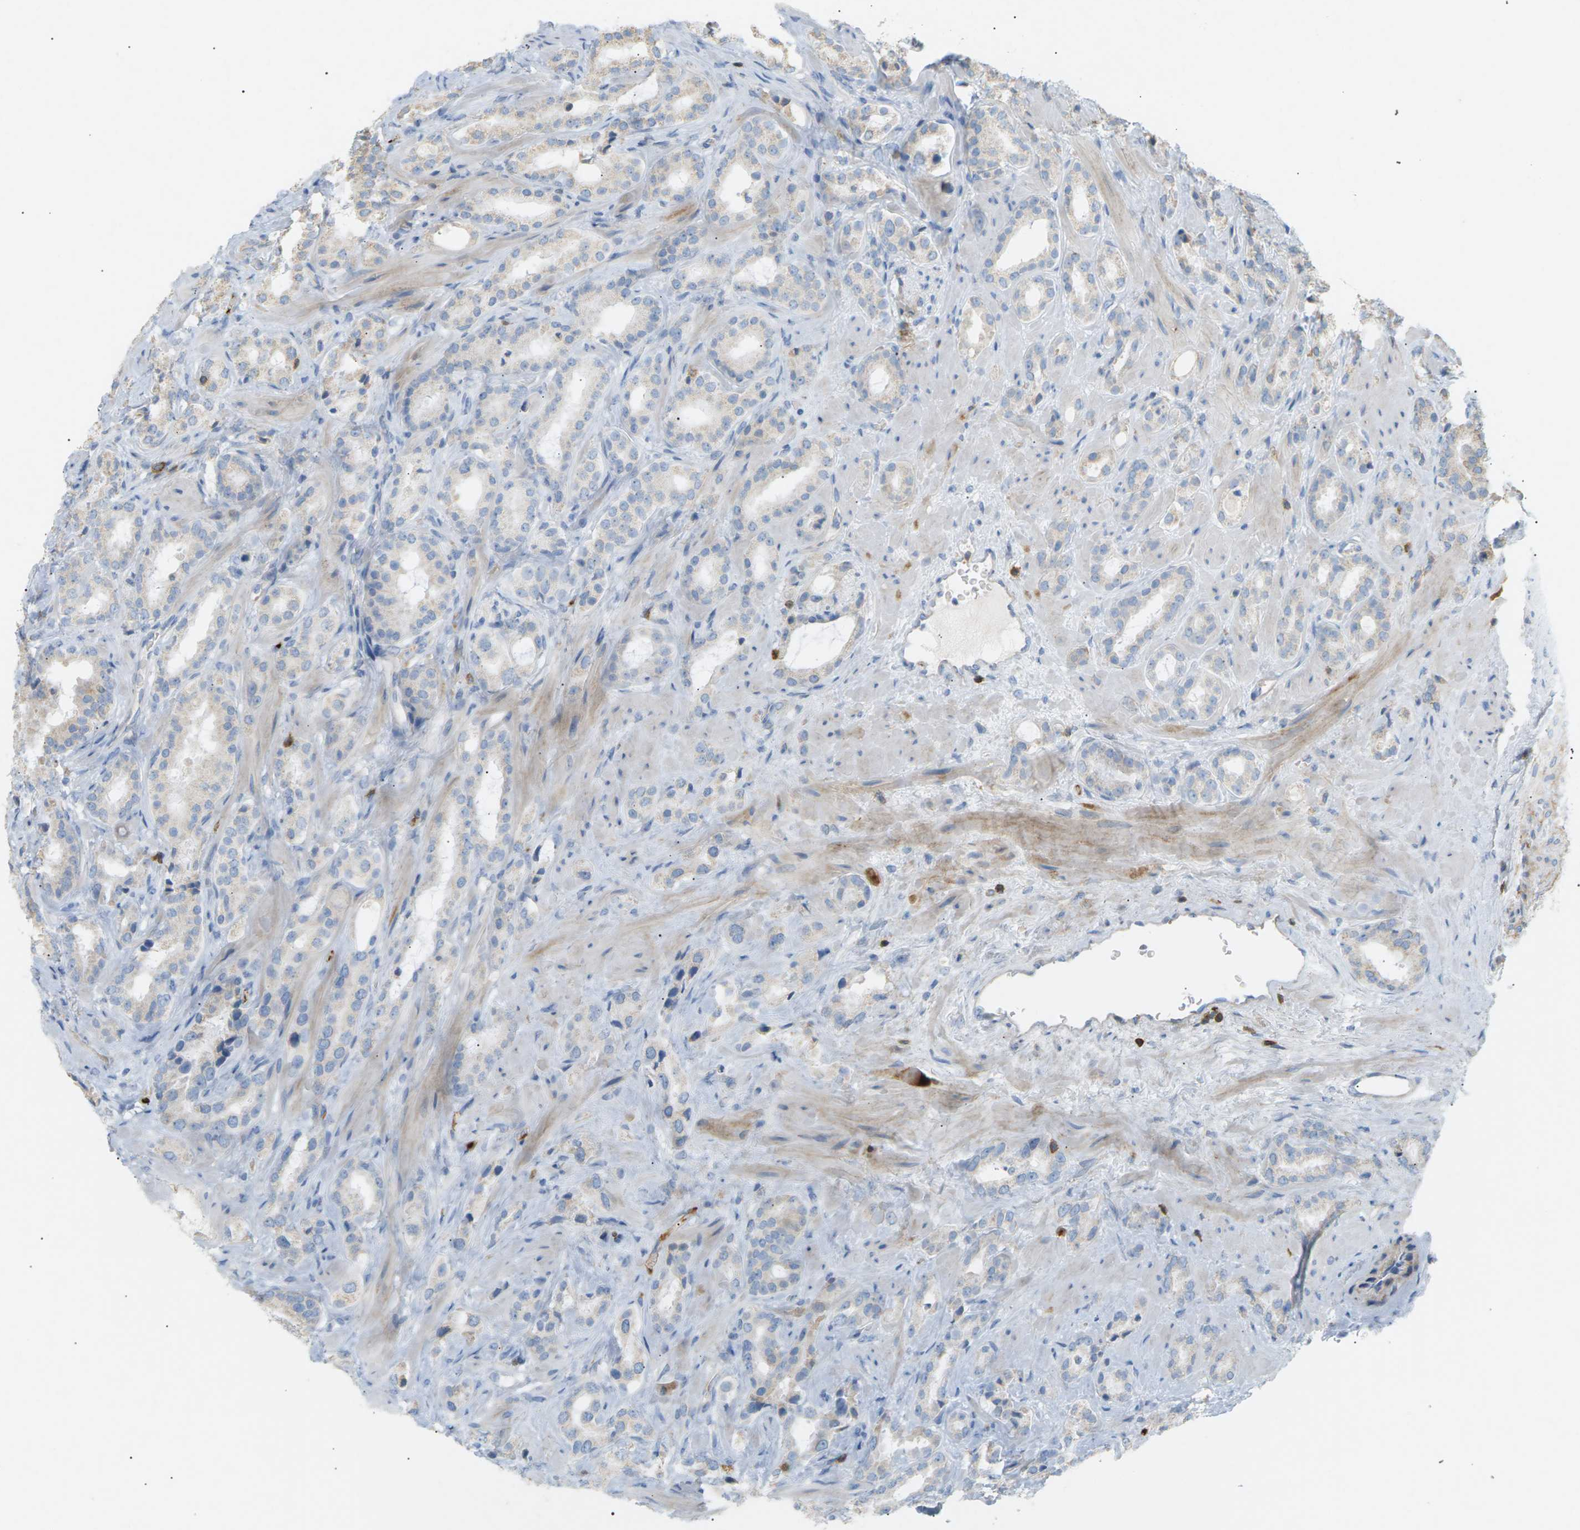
{"staining": {"intensity": "negative", "quantity": "none", "location": "none"}, "tissue": "prostate cancer", "cell_type": "Tumor cells", "image_type": "cancer", "snomed": [{"axis": "morphology", "description": "Adenocarcinoma, High grade"}, {"axis": "topography", "description": "Prostate"}], "caption": "This is an IHC histopathology image of prostate adenocarcinoma (high-grade). There is no staining in tumor cells.", "gene": "LIME1", "patient": {"sex": "male", "age": 64}}